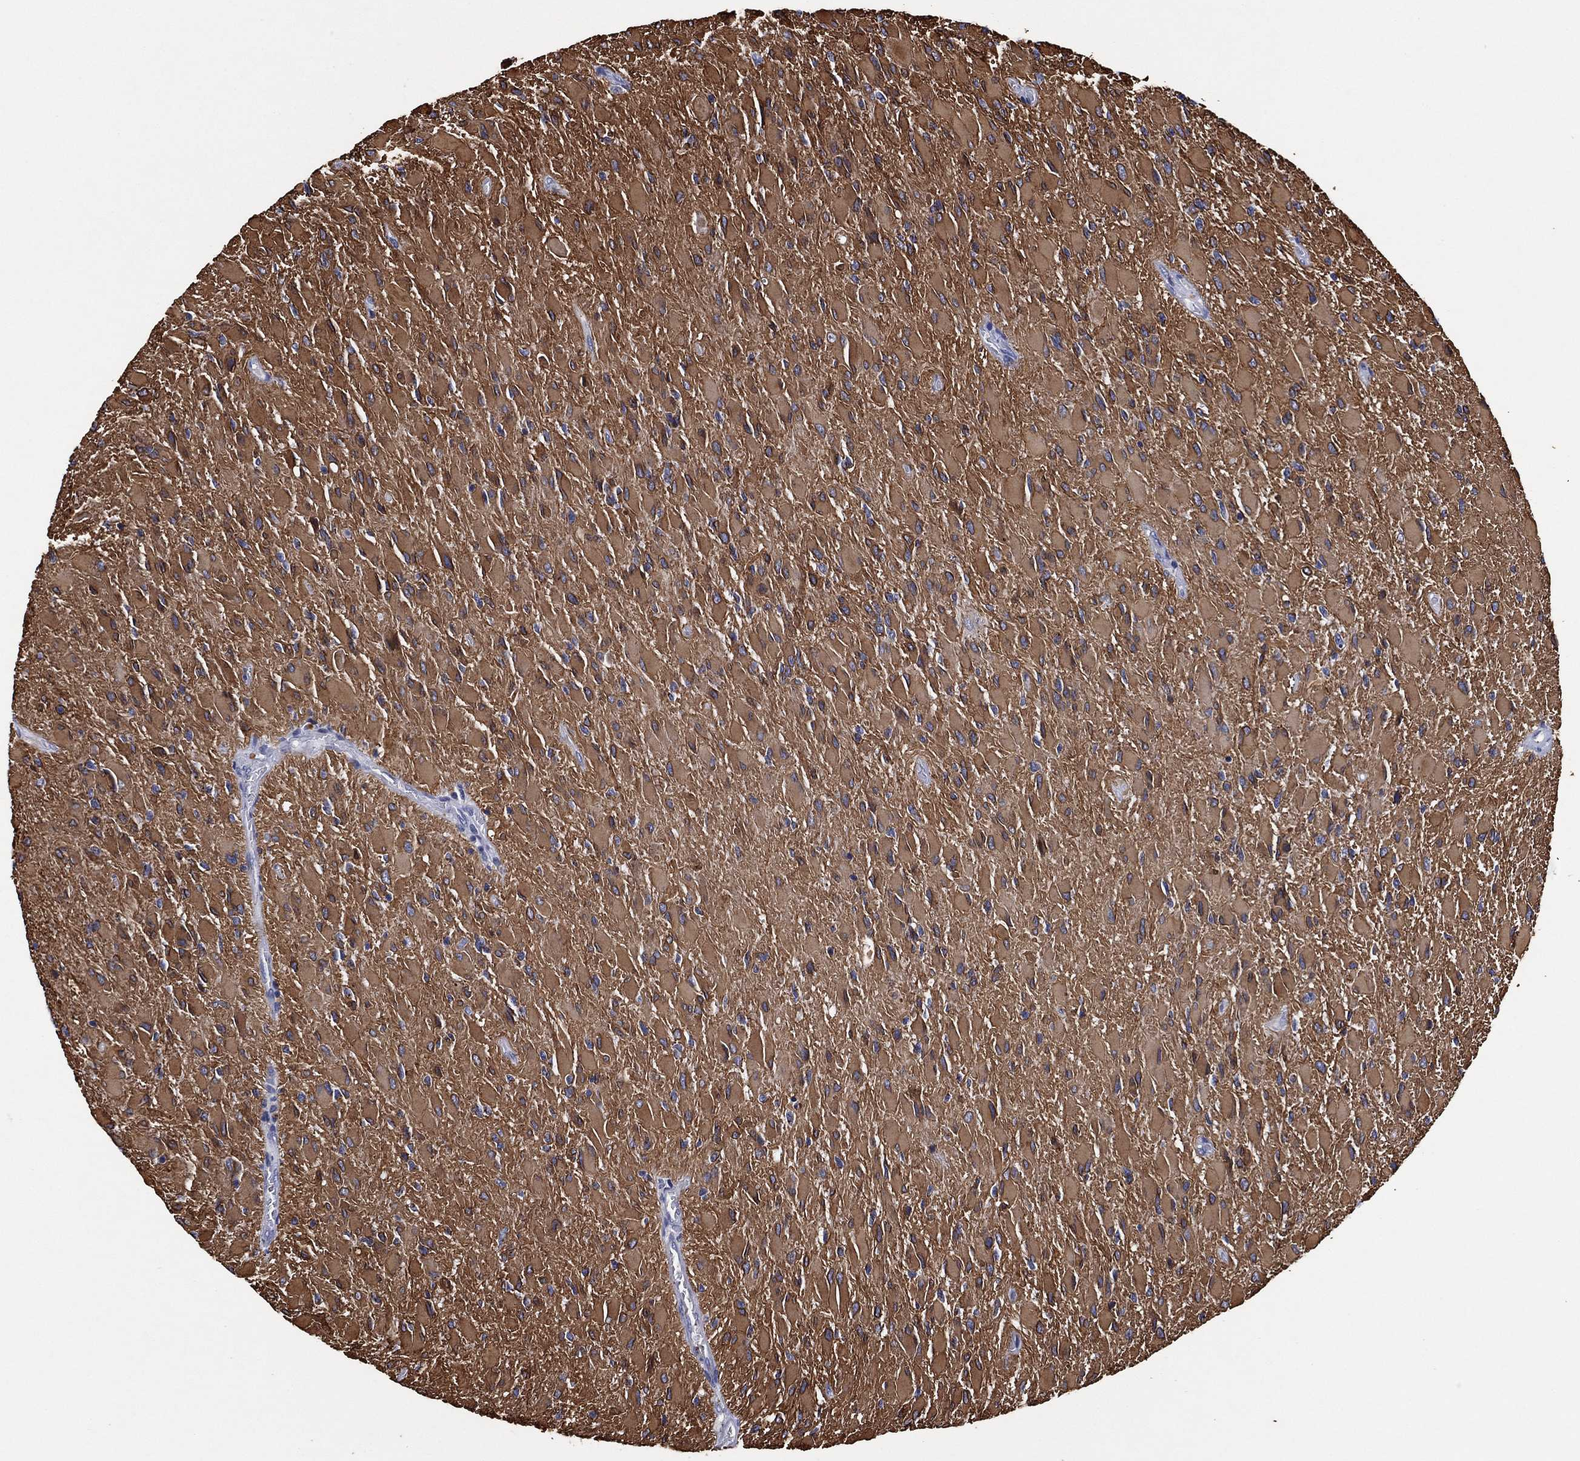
{"staining": {"intensity": "moderate", "quantity": "25%-75%", "location": "cytoplasmic/membranous"}, "tissue": "glioma", "cell_type": "Tumor cells", "image_type": "cancer", "snomed": [{"axis": "morphology", "description": "Glioma, malignant, High grade"}, {"axis": "topography", "description": "Cerebral cortex"}], "caption": "A micrograph of human malignant glioma (high-grade) stained for a protein exhibits moderate cytoplasmic/membranous brown staining in tumor cells.", "gene": "CLIP3", "patient": {"sex": "female", "age": 36}}